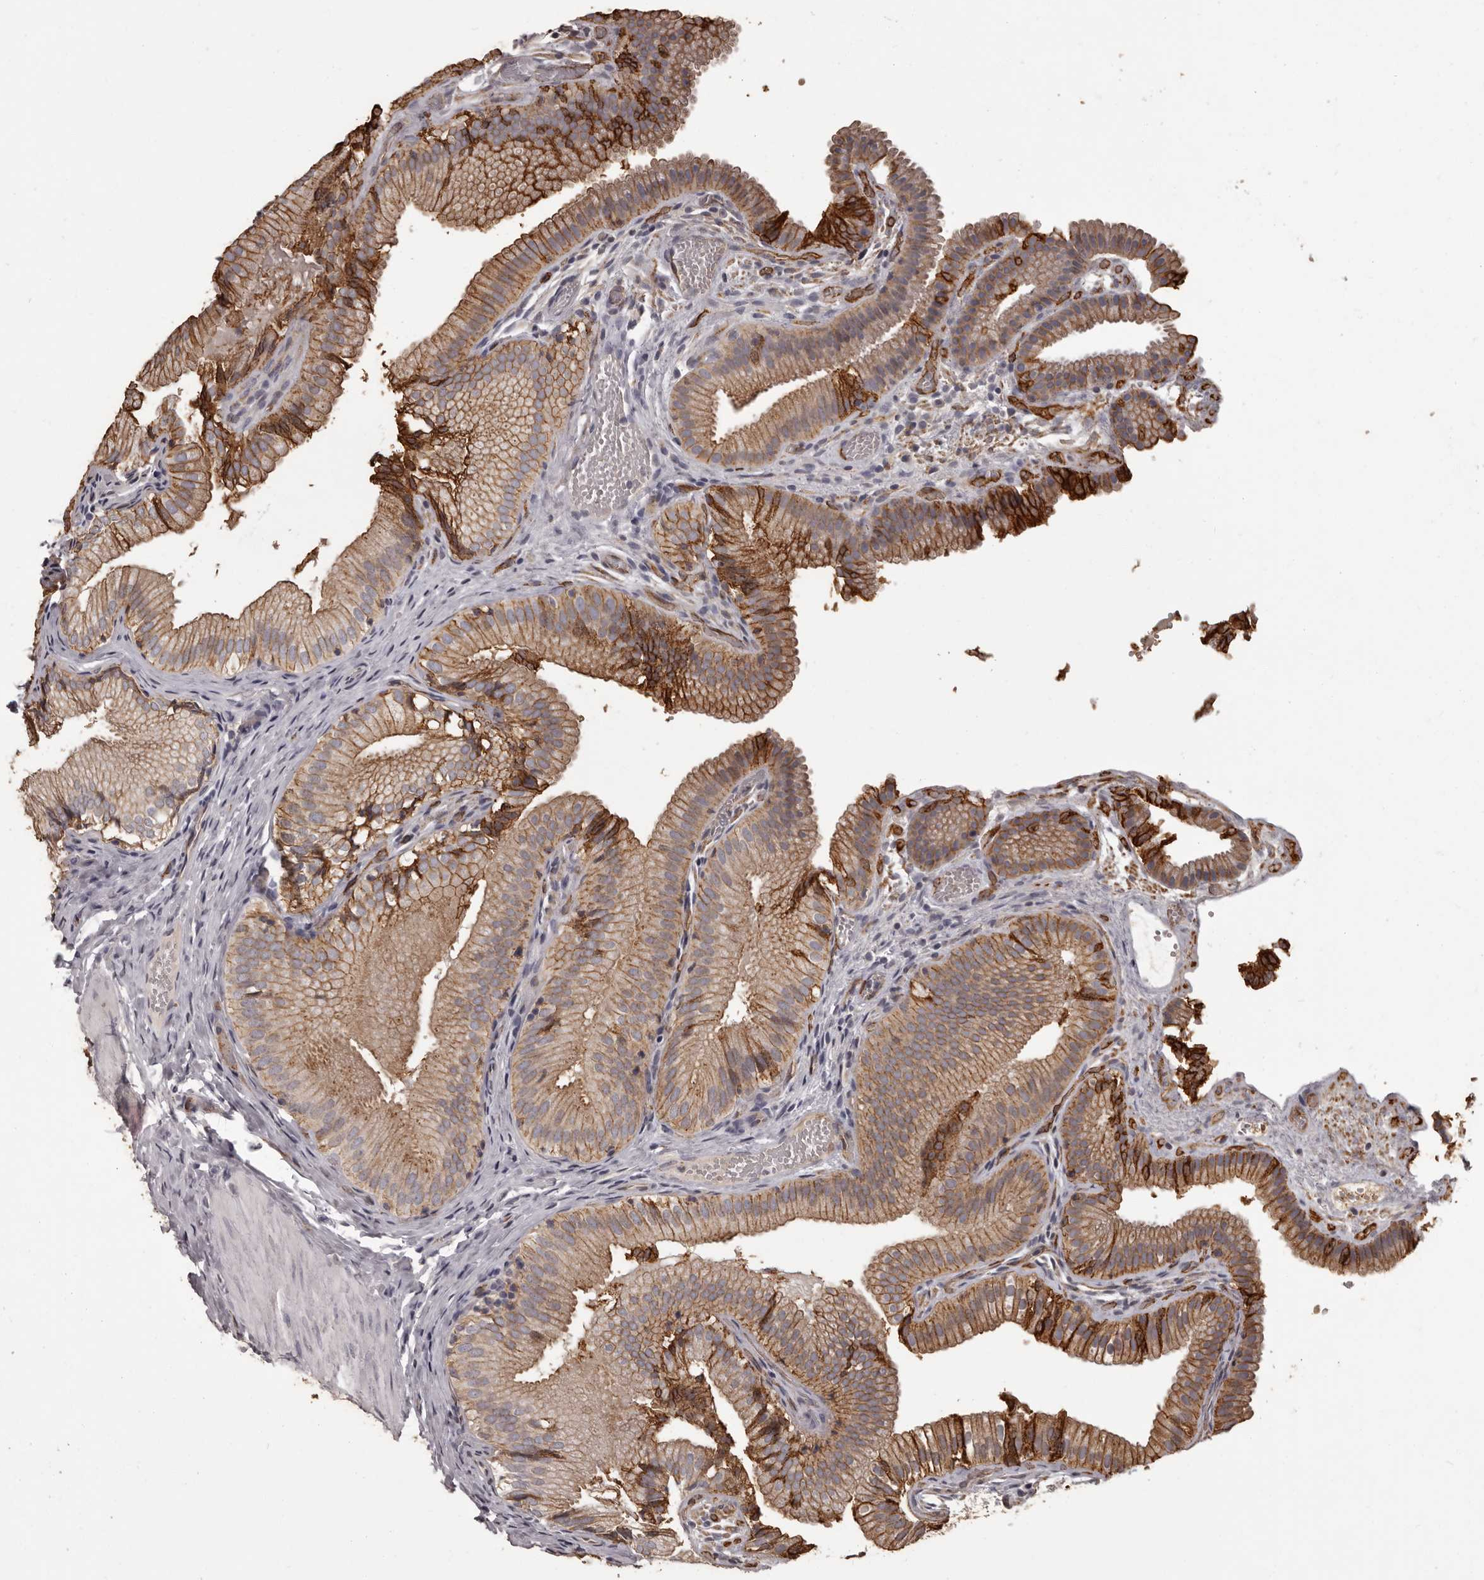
{"staining": {"intensity": "moderate", "quantity": ">75%", "location": "cytoplasmic/membranous"}, "tissue": "gallbladder", "cell_type": "Glandular cells", "image_type": "normal", "snomed": [{"axis": "morphology", "description": "Normal tissue, NOS"}, {"axis": "topography", "description": "Gallbladder"}], "caption": "IHC (DAB) staining of unremarkable human gallbladder exhibits moderate cytoplasmic/membranous protein expression in about >75% of glandular cells.", "gene": "GPR78", "patient": {"sex": "female", "age": 30}}